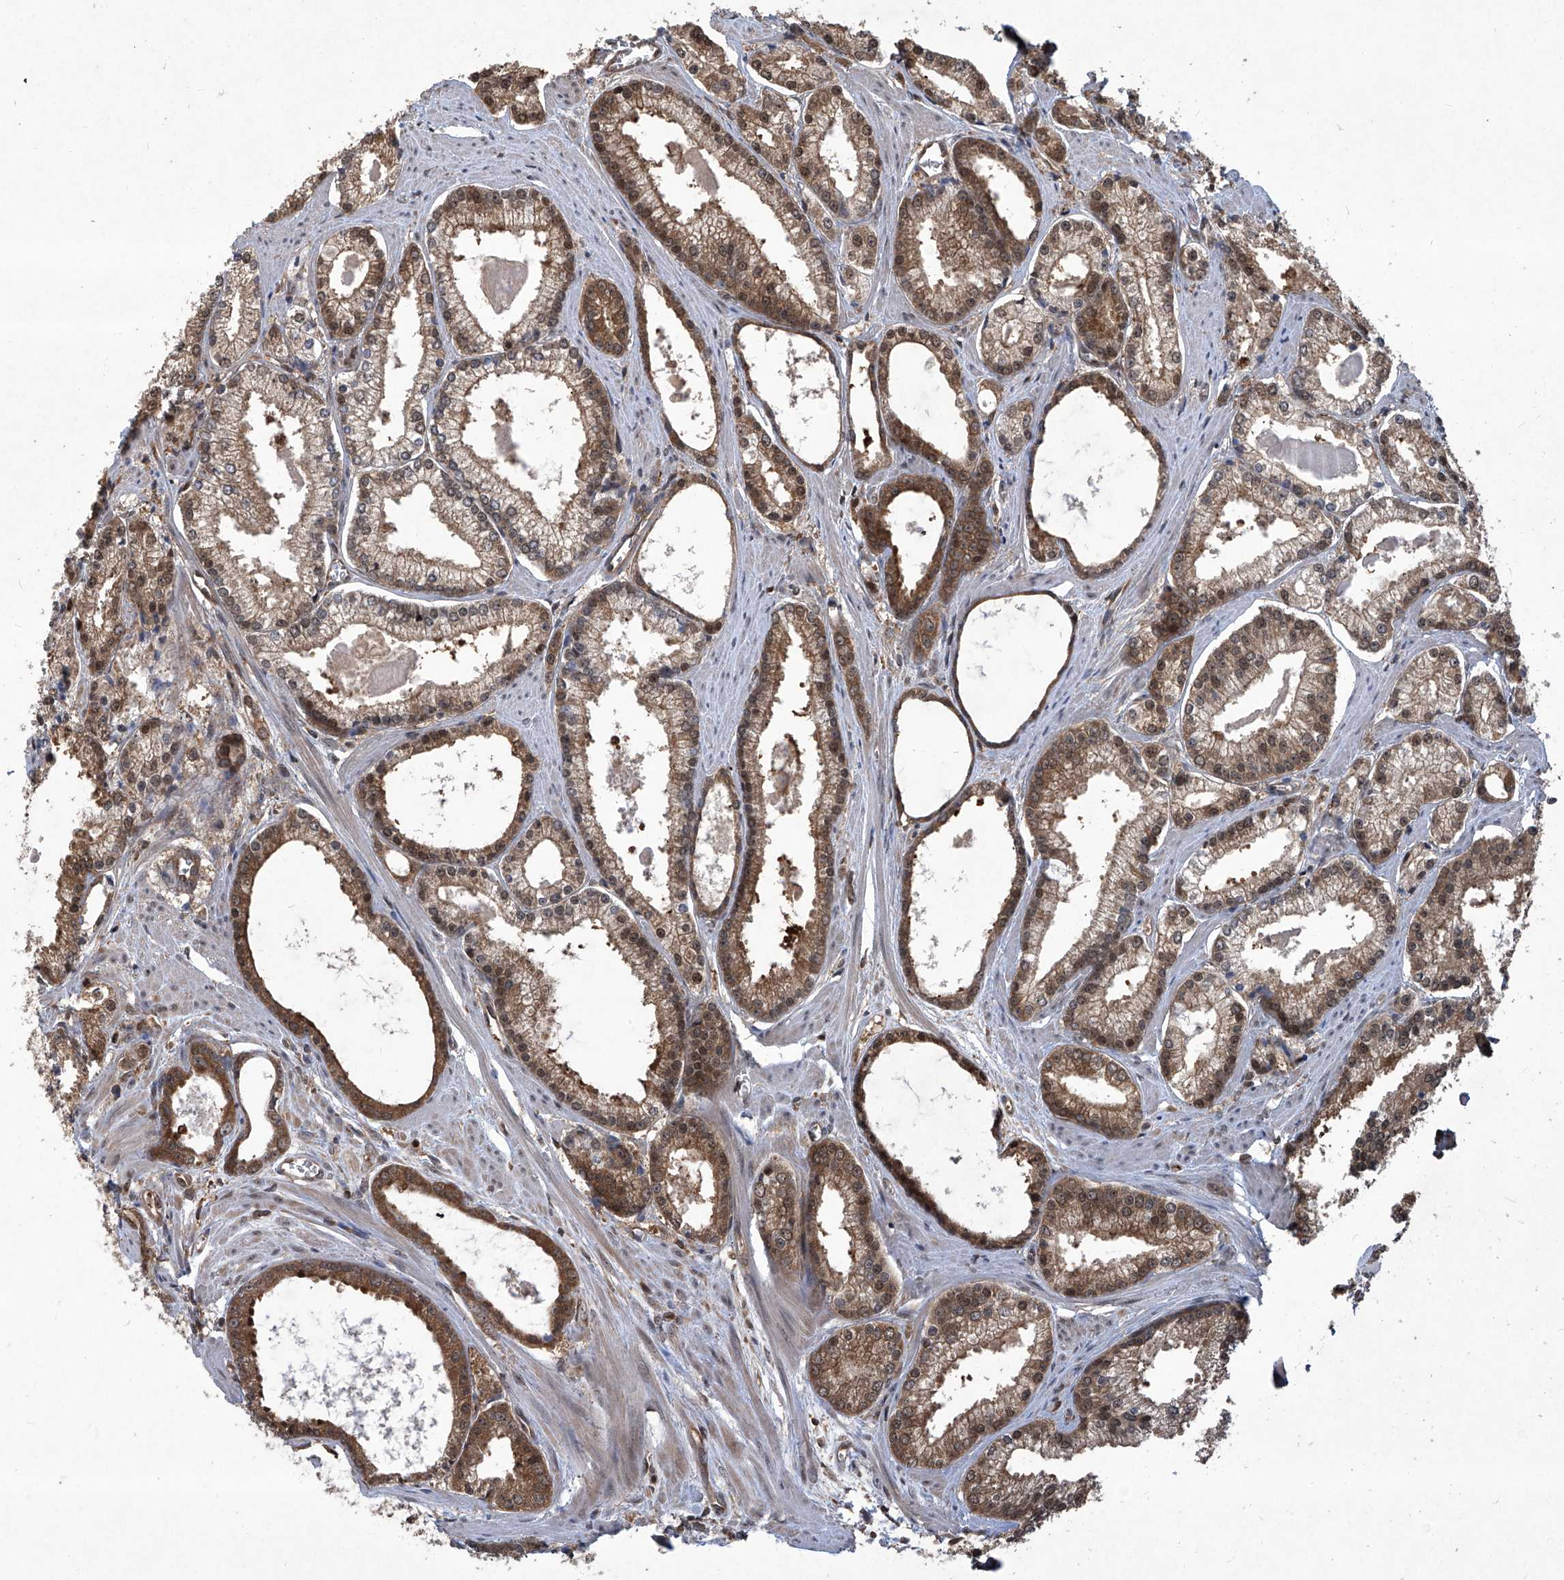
{"staining": {"intensity": "moderate", "quantity": ">75%", "location": "cytoplasmic/membranous"}, "tissue": "prostate cancer", "cell_type": "Tumor cells", "image_type": "cancer", "snomed": [{"axis": "morphology", "description": "Adenocarcinoma, Low grade"}, {"axis": "topography", "description": "Prostate"}], "caption": "Prostate cancer stained for a protein (brown) shows moderate cytoplasmic/membranous positive expression in about >75% of tumor cells.", "gene": "PSMB1", "patient": {"sex": "male", "age": 54}}